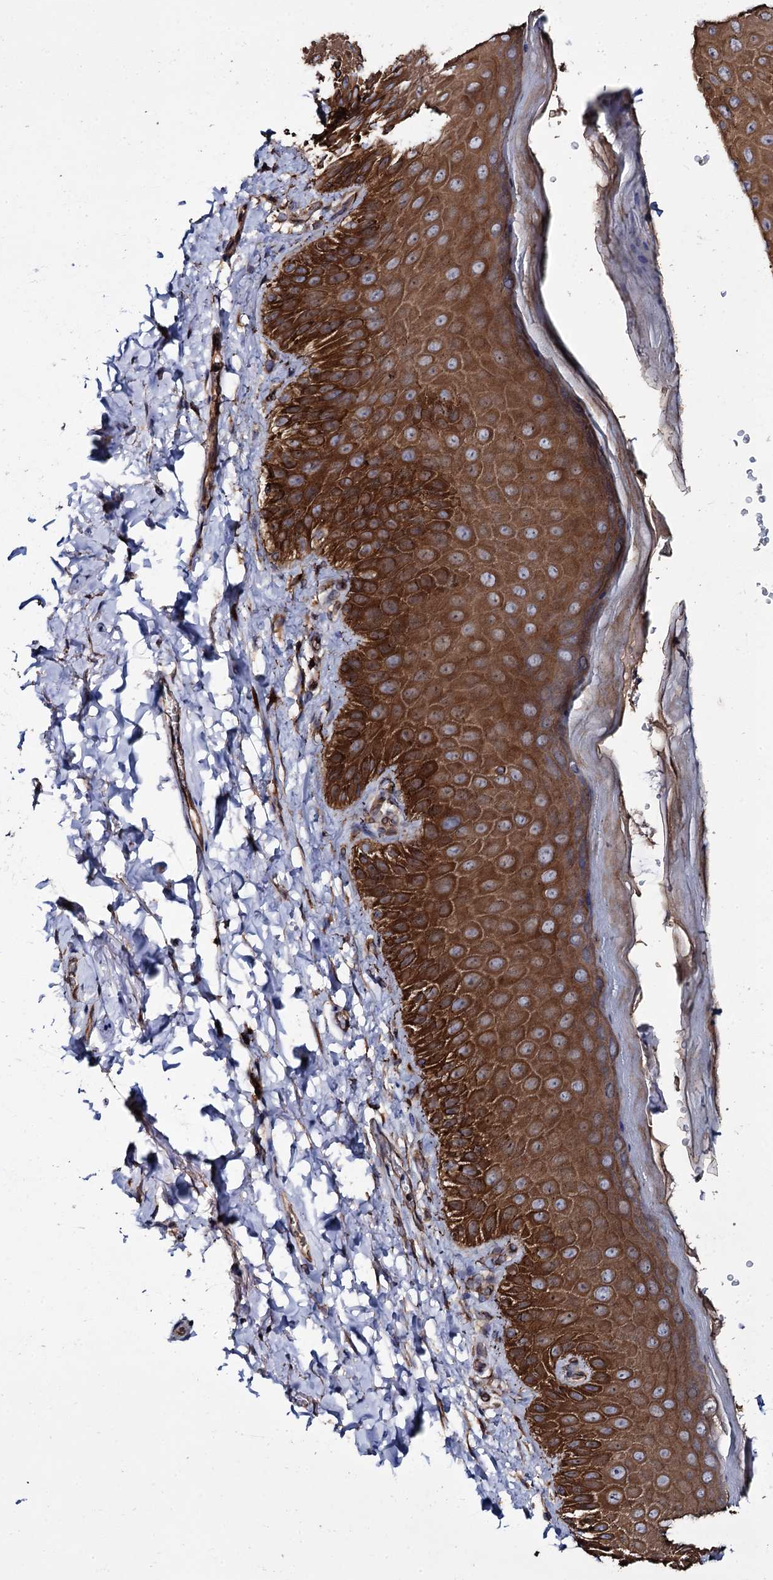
{"staining": {"intensity": "strong", "quantity": ">75%", "location": "cytoplasmic/membranous"}, "tissue": "skin", "cell_type": "Epidermal cells", "image_type": "normal", "snomed": [{"axis": "morphology", "description": "Normal tissue, NOS"}, {"axis": "topography", "description": "Anal"}], "caption": "DAB immunohistochemical staining of unremarkable skin exhibits strong cytoplasmic/membranous protein staining in approximately >75% of epidermal cells.", "gene": "TTC23", "patient": {"sex": "male", "age": 44}}